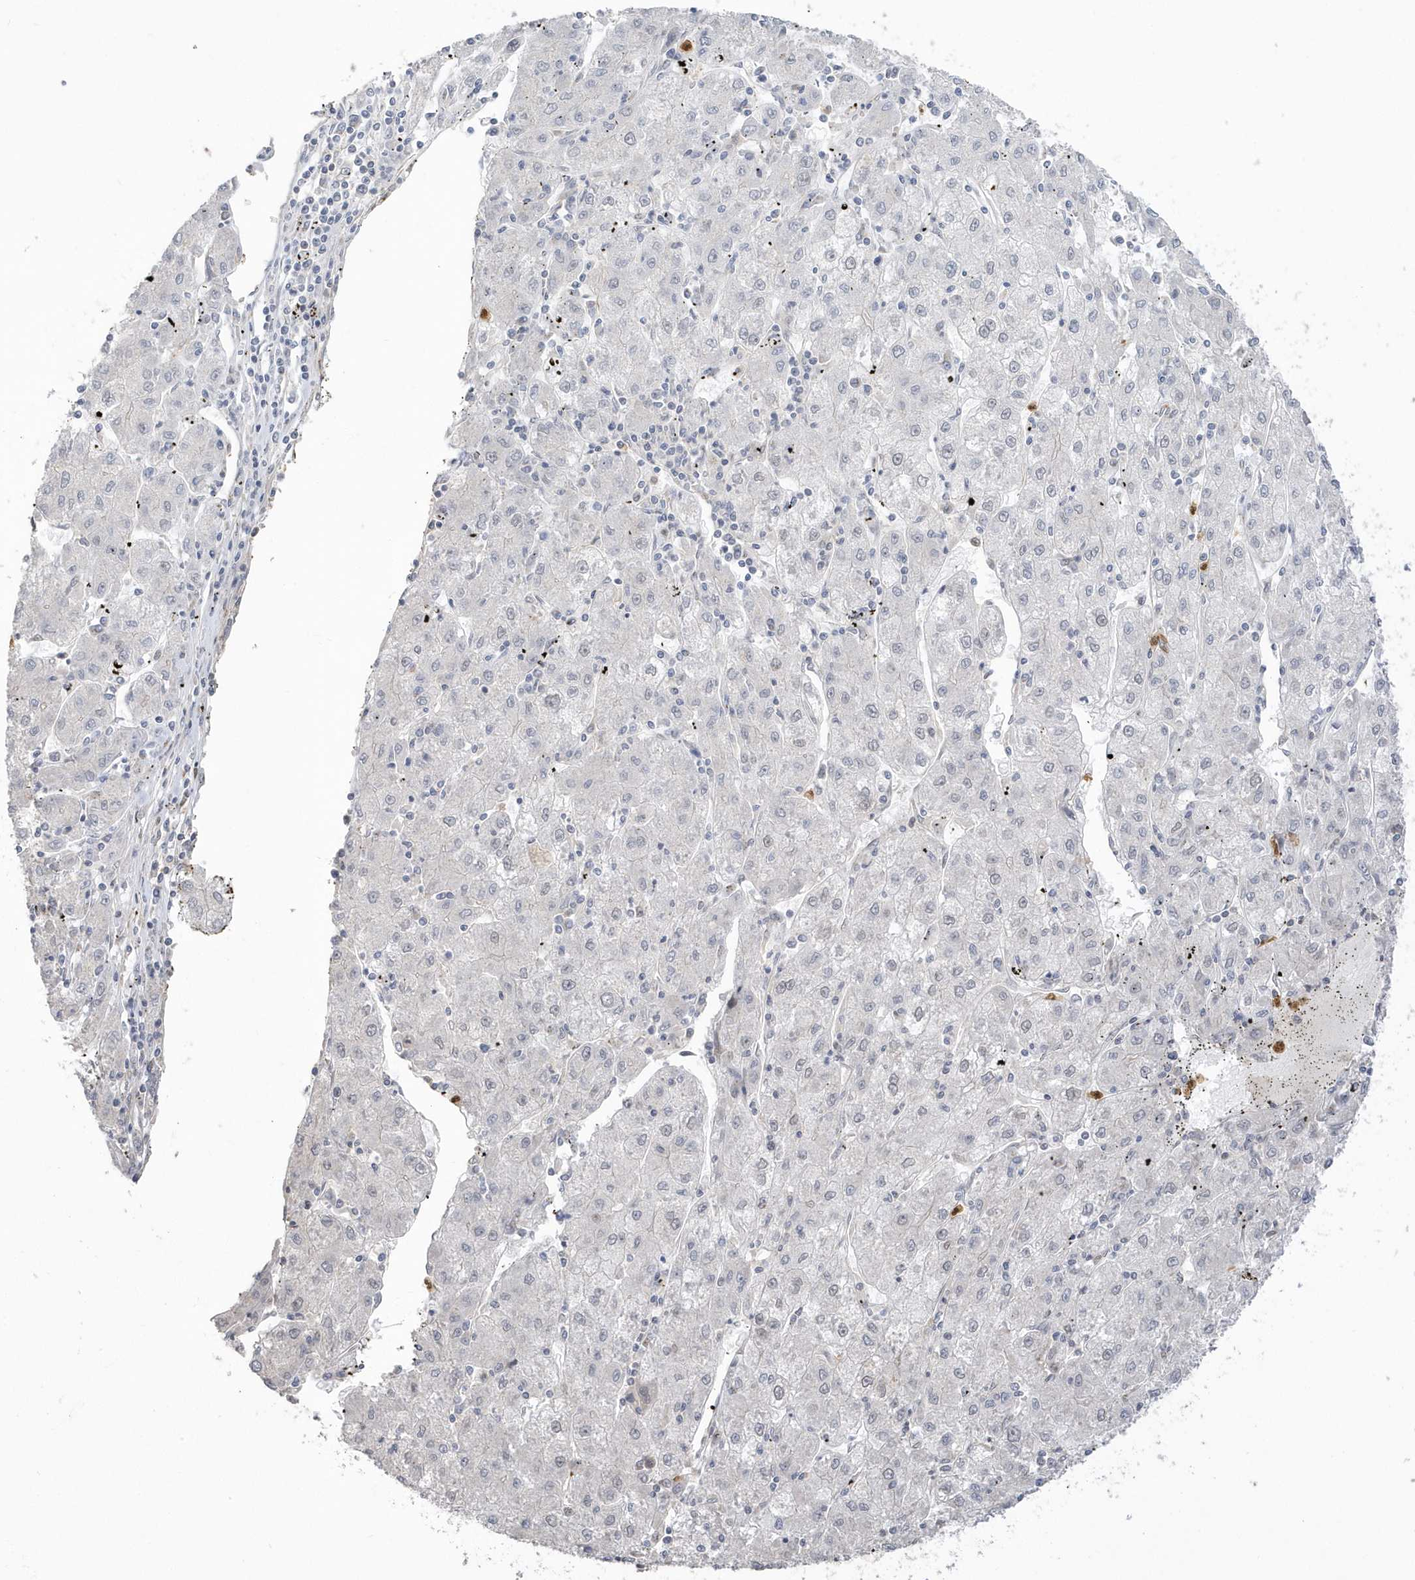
{"staining": {"intensity": "negative", "quantity": "none", "location": "none"}, "tissue": "liver cancer", "cell_type": "Tumor cells", "image_type": "cancer", "snomed": [{"axis": "morphology", "description": "Carcinoma, Hepatocellular, NOS"}, {"axis": "topography", "description": "Liver"}], "caption": "DAB (3,3'-diaminobenzidine) immunohistochemical staining of human liver cancer (hepatocellular carcinoma) shows no significant positivity in tumor cells.", "gene": "NAF1", "patient": {"sex": "male", "age": 72}}